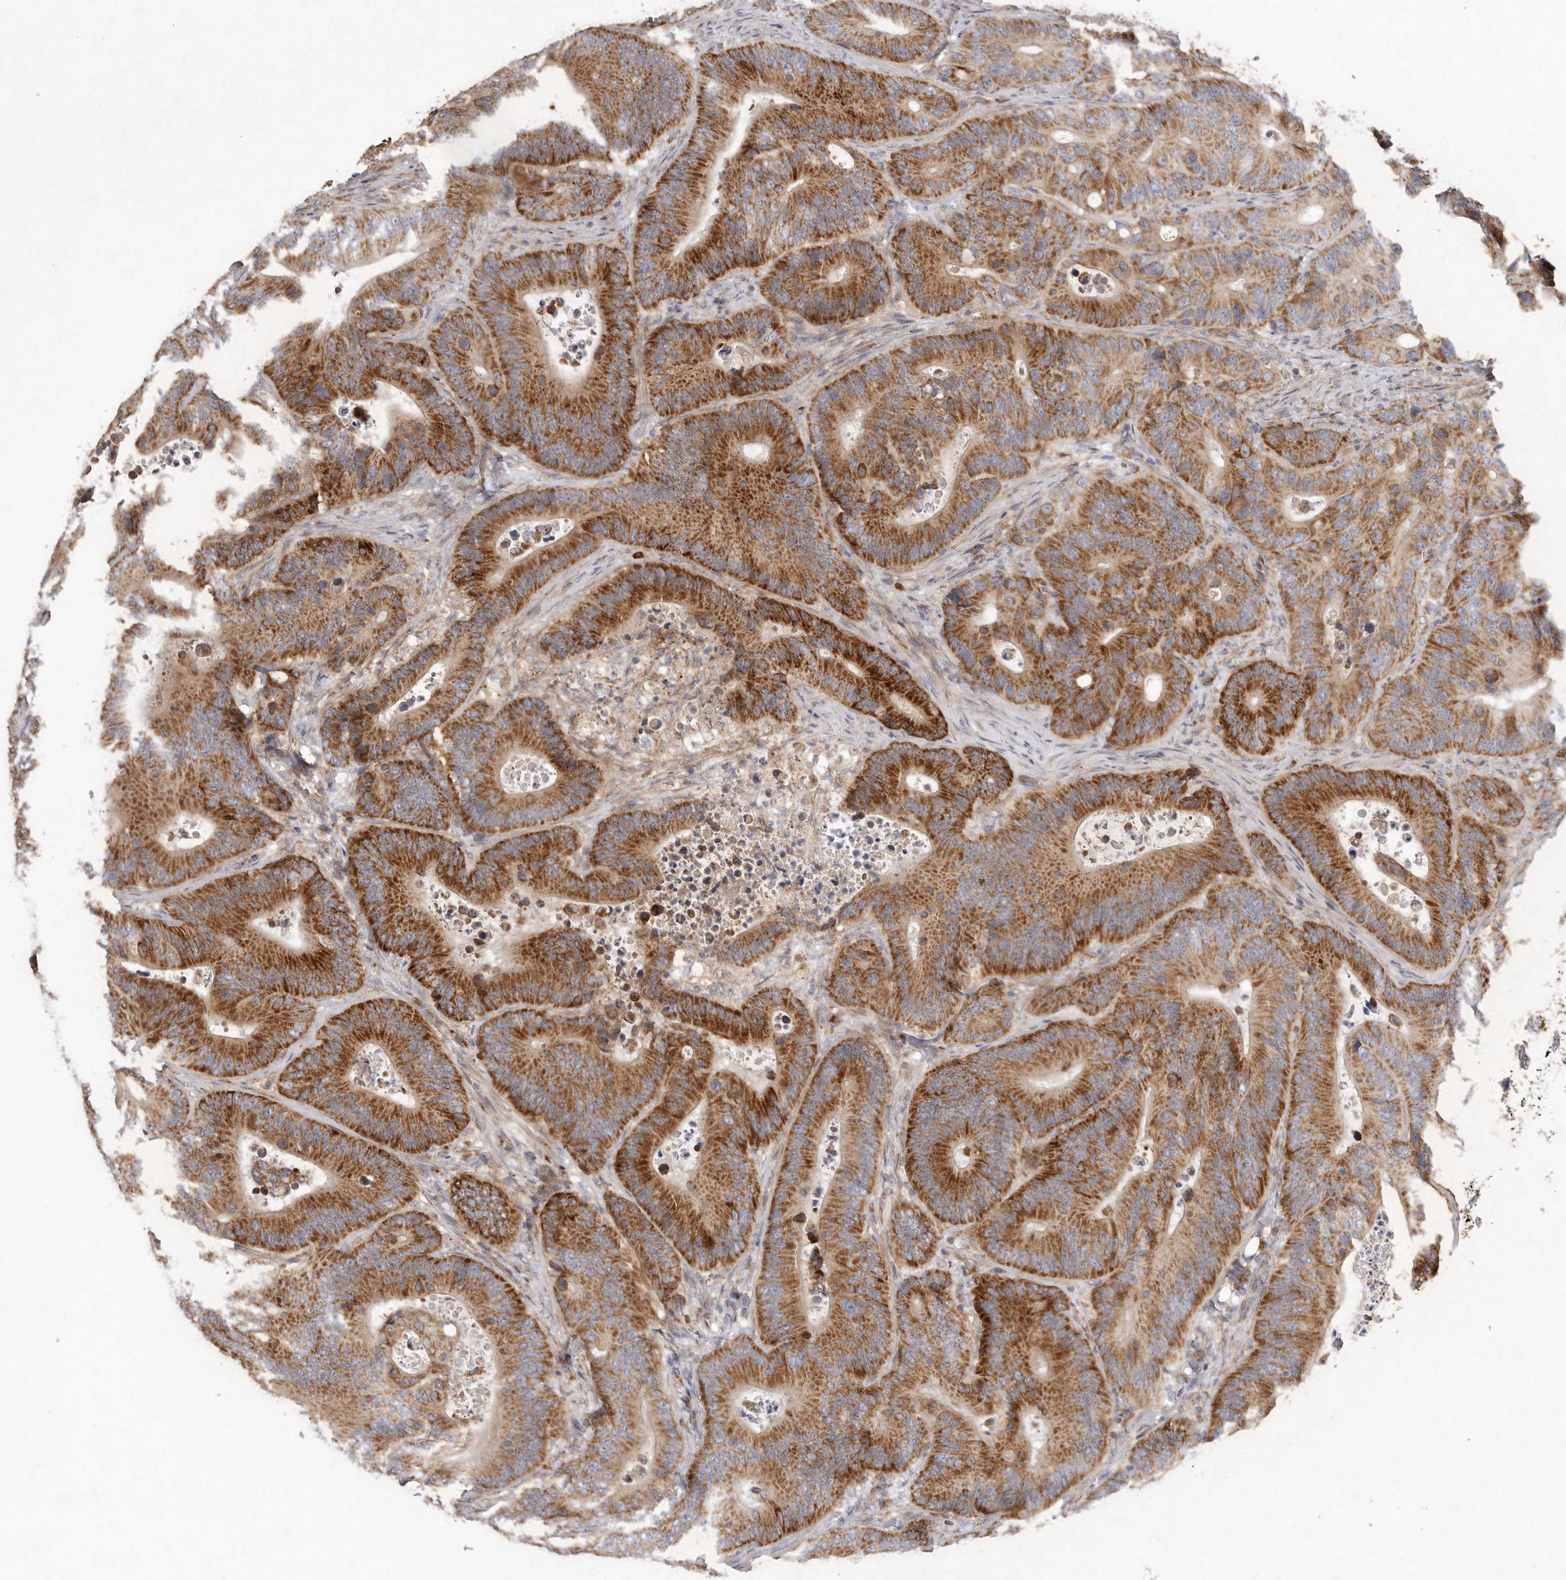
{"staining": {"intensity": "strong", "quantity": ">75%", "location": "cytoplasmic/membranous"}, "tissue": "colorectal cancer", "cell_type": "Tumor cells", "image_type": "cancer", "snomed": [{"axis": "morphology", "description": "Adenocarcinoma, NOS"}, {"axis": "topography", "description": "Colon"}], "caption": "Colorectal cancer was stained to show a protein in brown. There is high levels of strong cytoplasmic/membranous positivity in approximately >75% of tumor cells. (Stains: DAB (3,3'-diaminobenzidine) in brown, nuclei in blue, Microscopy: brightfield microscopy at high magnification).", "gene": "MRPL41", "patient": {"sex": "male", "age": 83}}